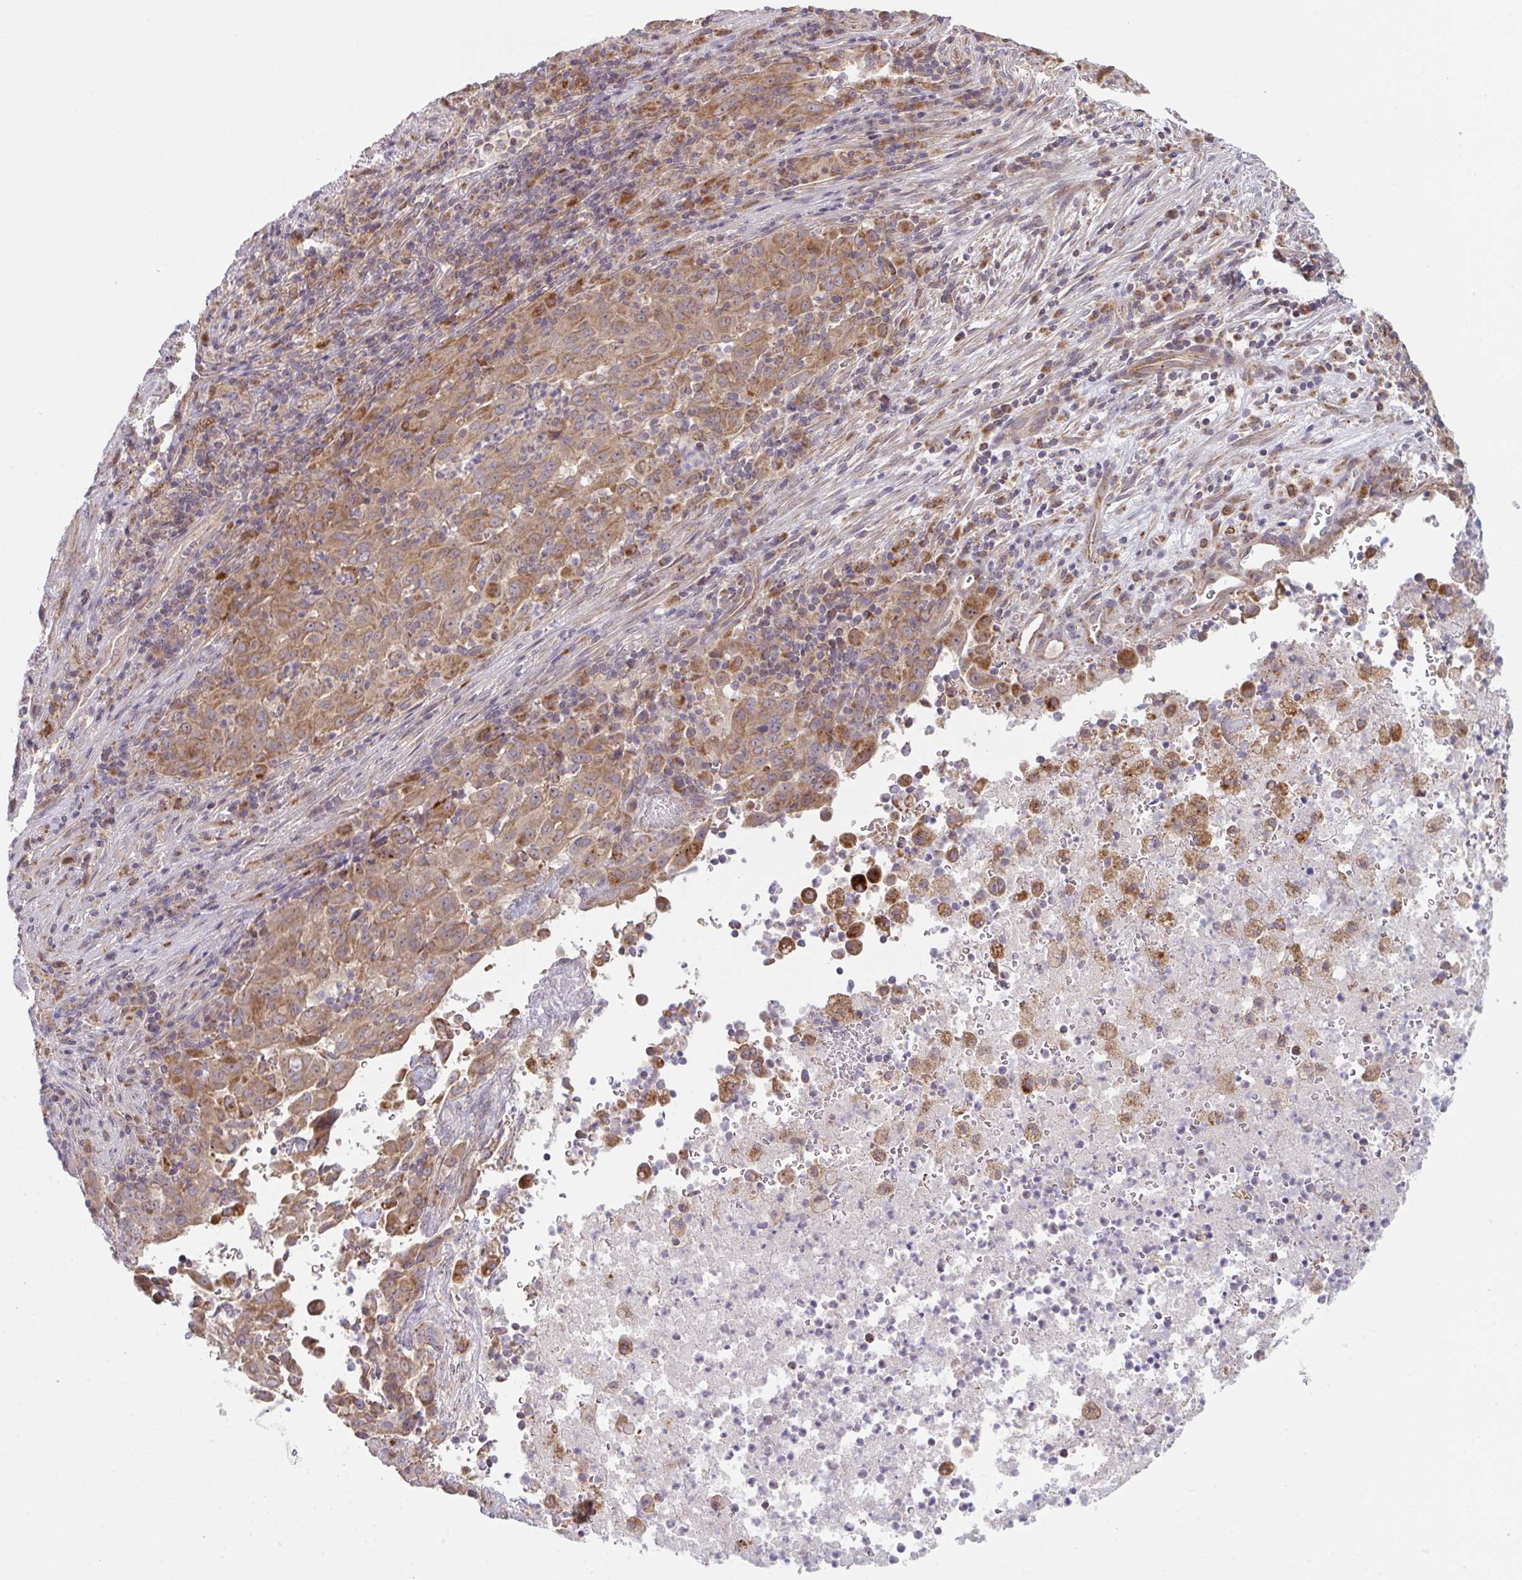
{"staining": {"intensity": "moderate", "quantity": ">75%", "location": "cytoplasmic/membranous"}, "tissue": "pancreatic cancer", "cell_type": "Tumor cells", "image_type": "cancer", "snomed": [{"axis": "morphology", "description": "Adenocarcinoma, NOS"}, {"axis": "topography", "description": "Pancreas"}], "caption": "The photomicrograph displays immunohistochemical staining of pancreatic adenocarcinoma. There is moderate cytoplasmic/membranous positivity is seen in about >75% of tumor cells. (DAB = brown stain, brightfield microscopy at high magnification).", "gene": "XAF1", "patient": {"sex": "male", "age": 63}}